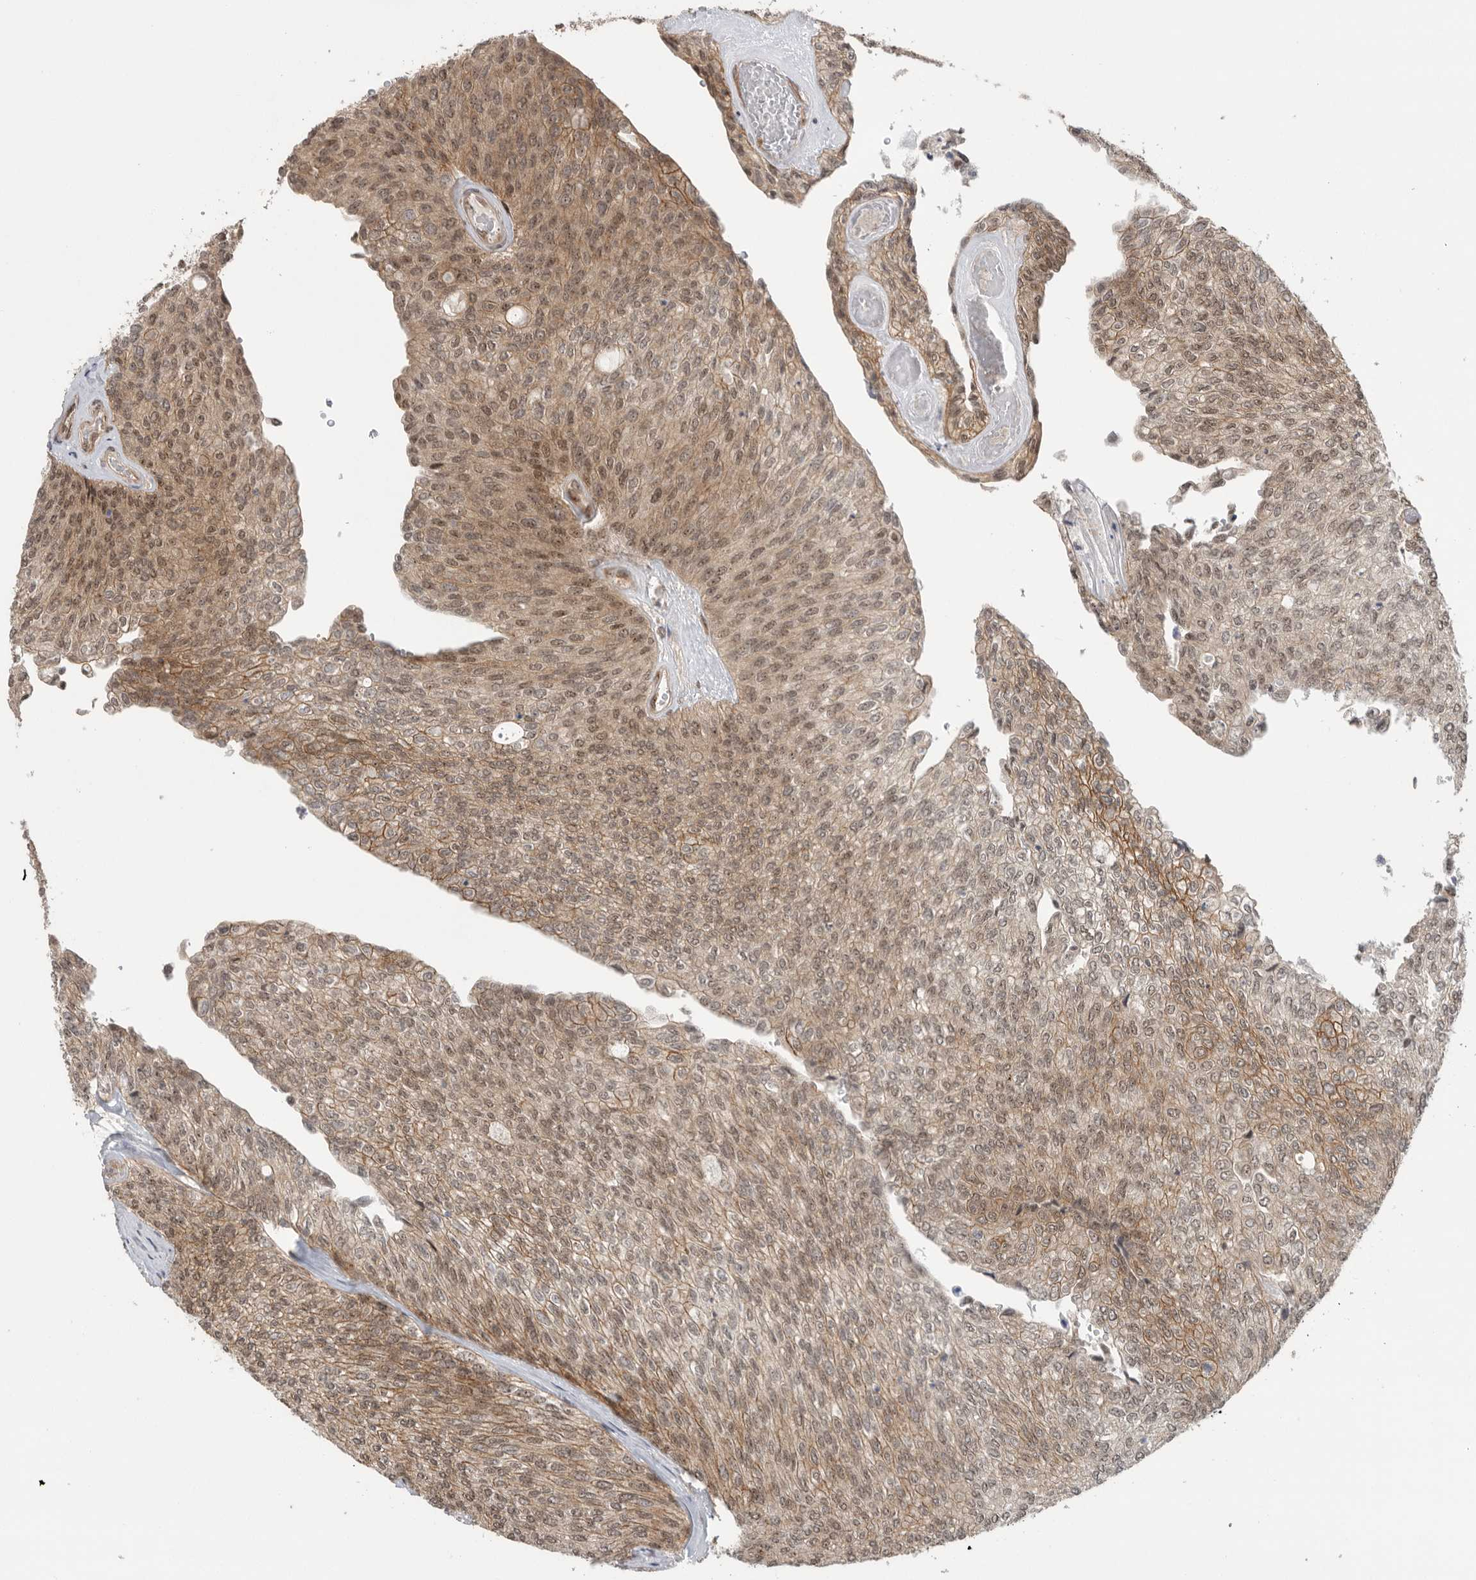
{"staining": {"intensity": "moderate", "quantity": ">75%", "location": "cytoplasmic/membranous,nuclear"}, "tissue": "urothelial cancer", "cell_type": "Tumor cells", "image_type": "cancer", "snomed": [{"axis": "morphology", "description": "Urothelial carcinoma, Low grade"}, {"axis": "topography", "description": "Urinary bladder"}], "caption": "Tumor cells exhibit medium levels of moderate cytoplasmic/membranous and nuclear staining in about >75% of cells in human low-grade urothelial carcinoma. (brown staining indicates protein expression, while blue staining denotes nuclei).", "gene": "VPS50", "patient": {"sex": "female", "age": 79}}